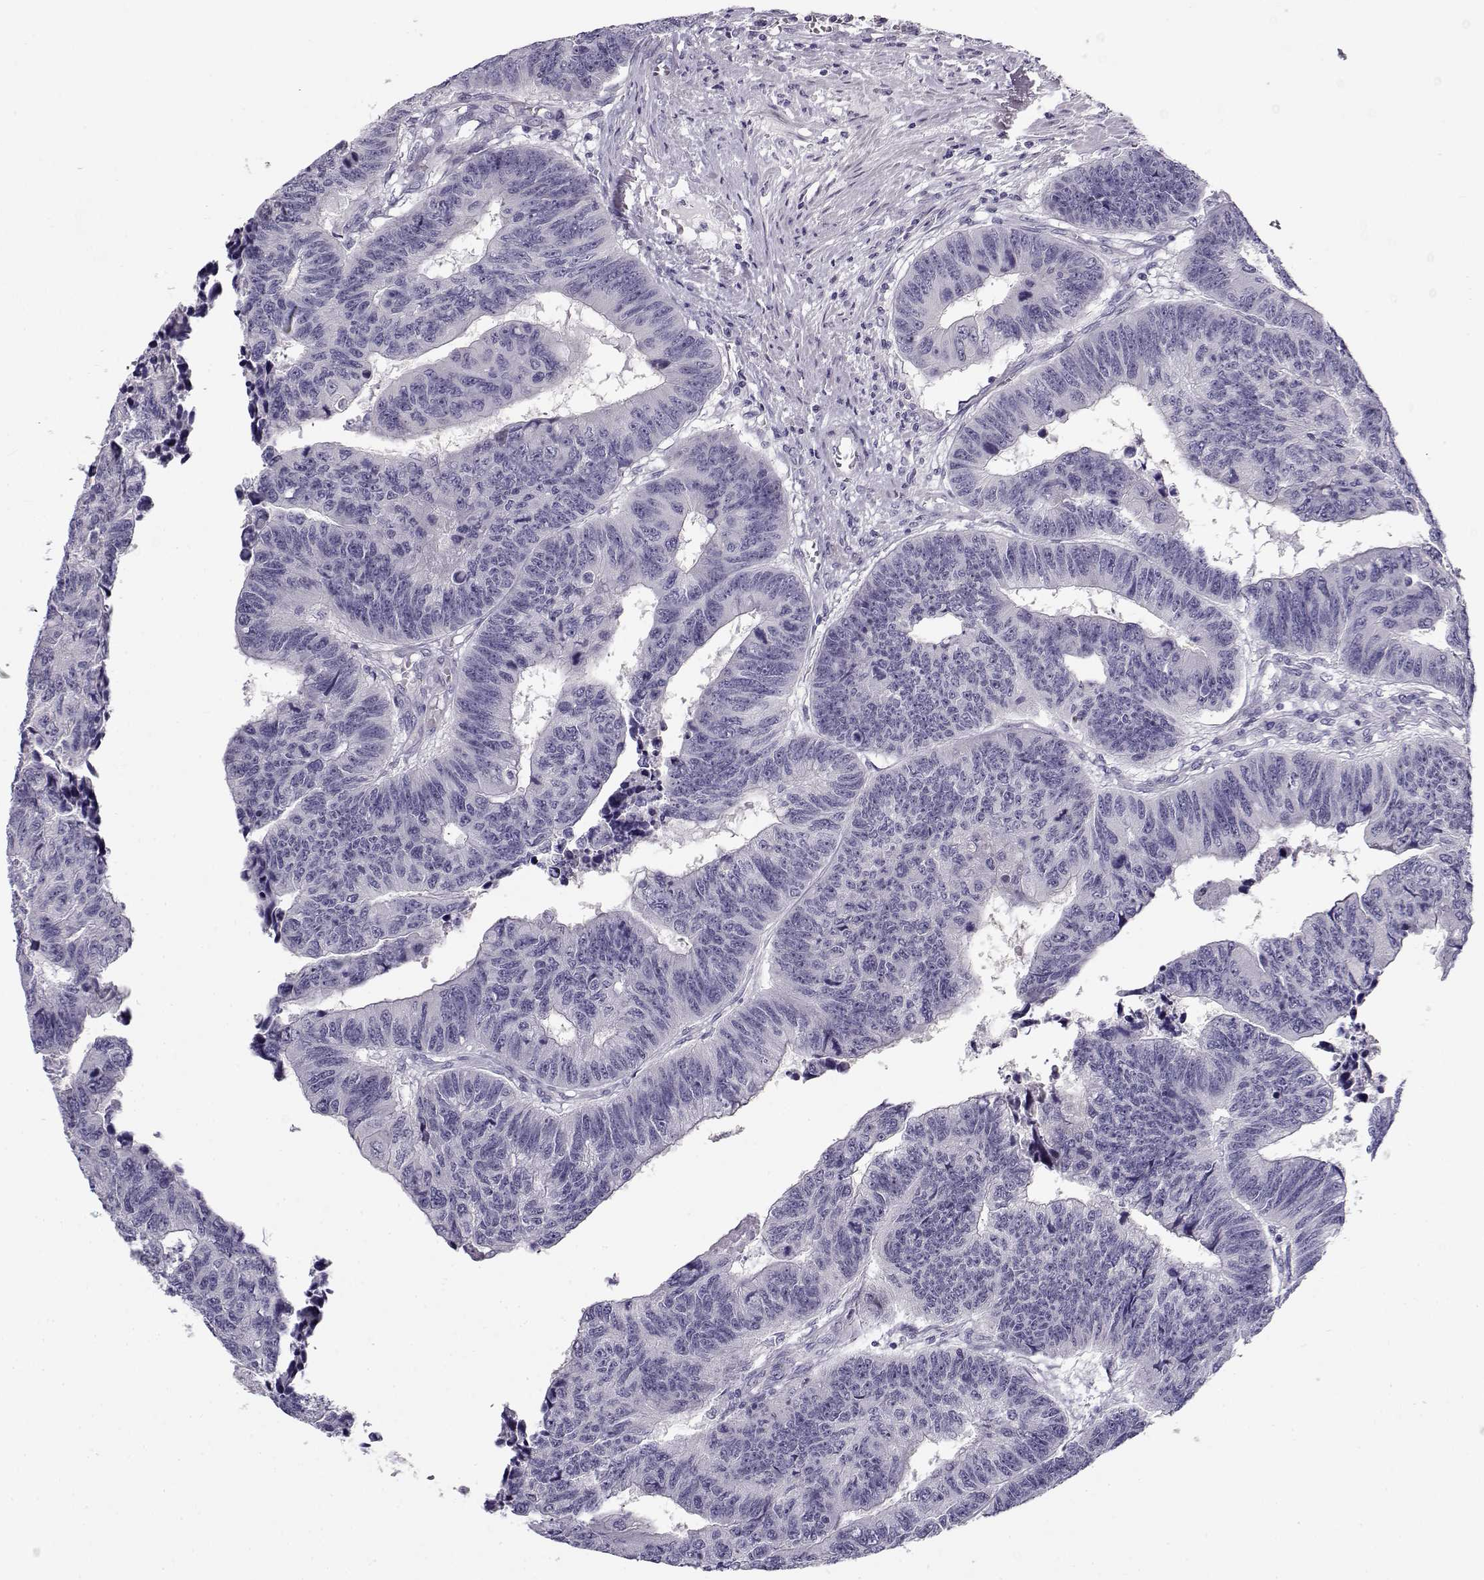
{"staining": {"intensity": "negative", "quantity": "none", "location": "none"}, "tissue": "colorectal cancer", "cell_type": "Tumor cells", "image_type": "cancer", "snomed": [{"axis": "morphology", "description": "Adenocarcinoma, NOS"}, {"axis": "topography", "description": "Rectum"}], "caption": "Tumor cells show no significant protein expression in colorectal cancer (adenocarcinoma).", "gene": "CREB3L3", "patient": {"sex": "female", "age": 85}}